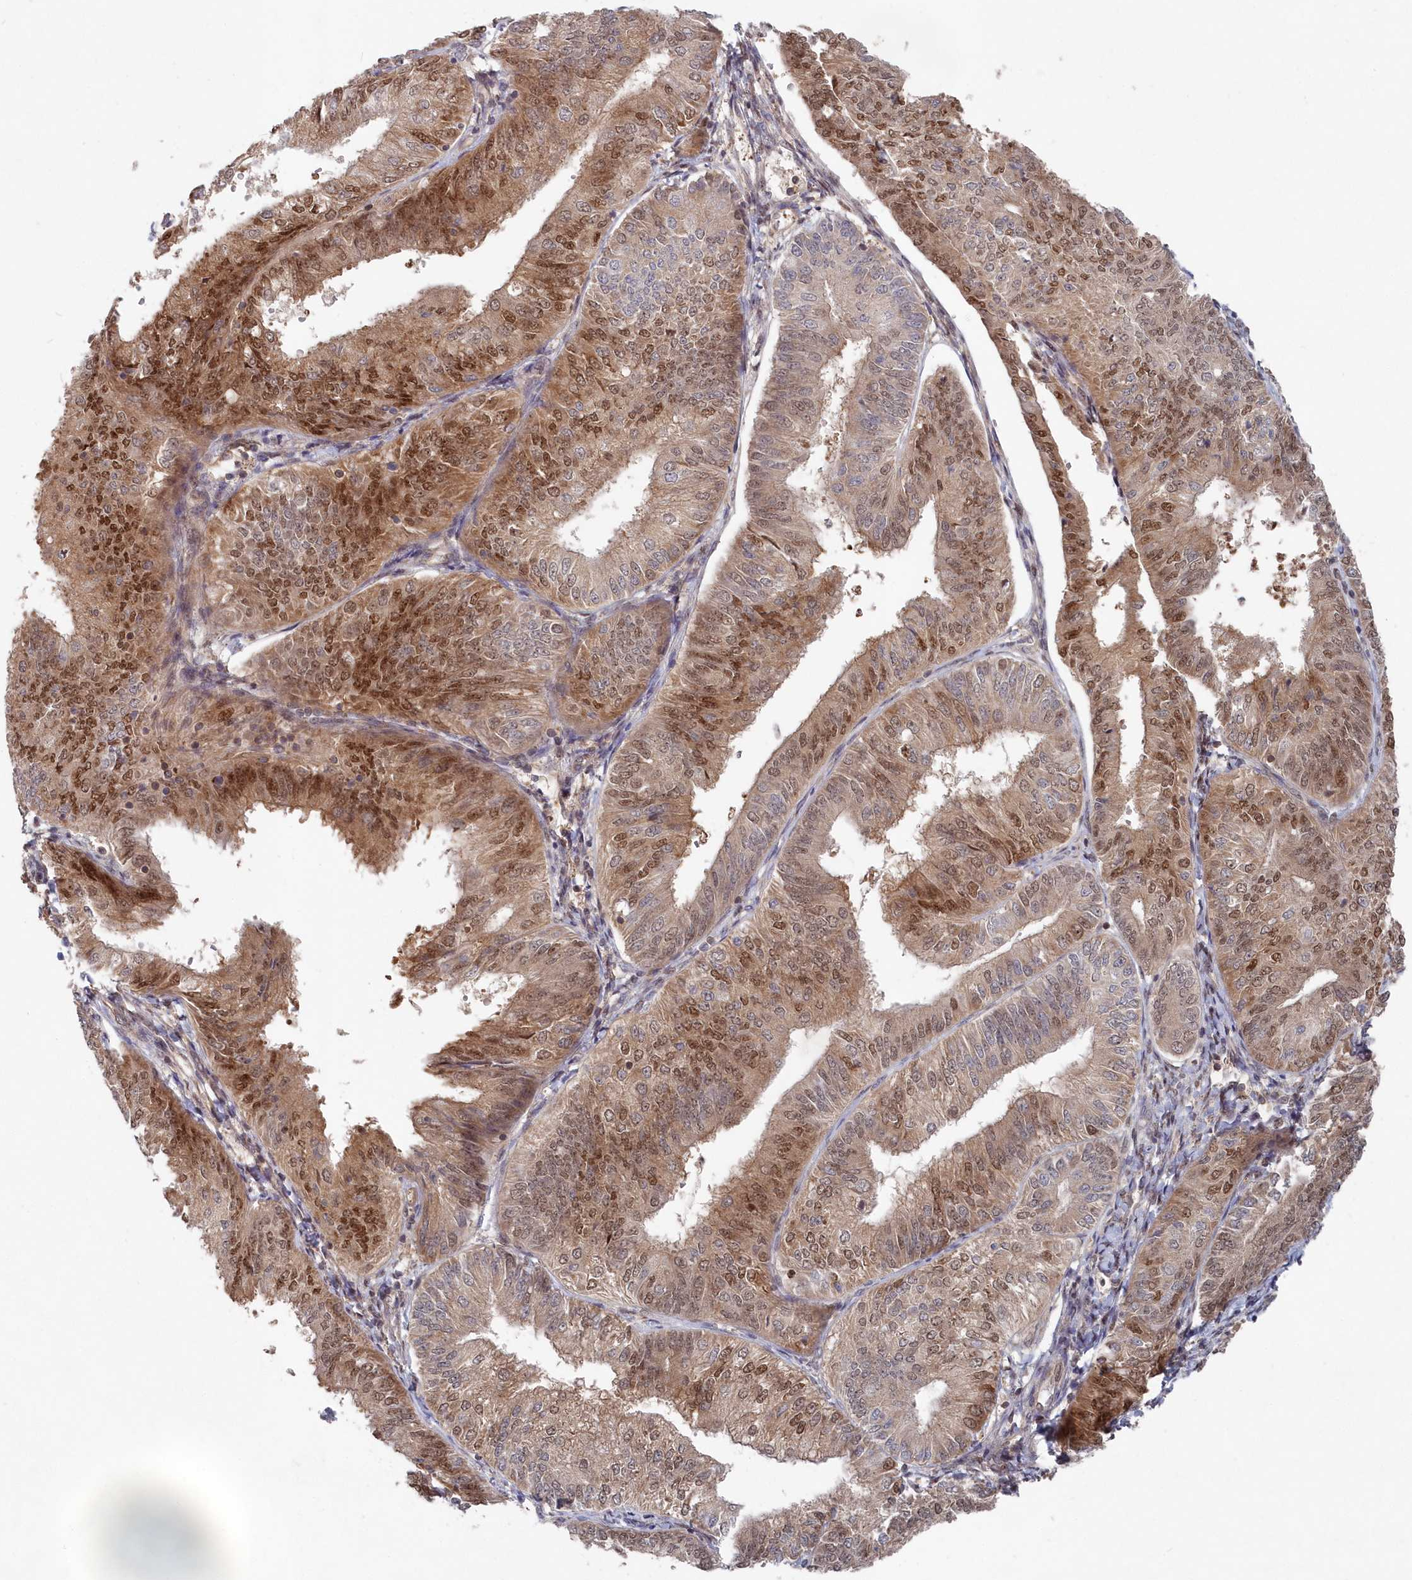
{"staining": {"intensity": "moderate", "quantity": ">75%", "location": "cytoplasmic/membranous,nuclear"}, "tissue": "endometrial cancer", "cell_type": "Tumor cells", "image_type": "cancer", "snomed": [{"axis": "morphology", "description": "Adenocarcinoma, NOS"}, {"axis": "topography", "description": "Endometrium"}], "caption": "Immunohistochemistry of endometrial adenocarcinoma demonstrates medium levels of moderate cytoplasmic/membranous and nuclear staining in about >75% of tumor cells. The staining was performed using DAB (3,3'-diaminobenzidine), with brown indicating positive protein expression. Nuclei are stained blue with hematoxylin.", "gene": "ABHD14B", "patient": {"sex": "female", "age": 58}}